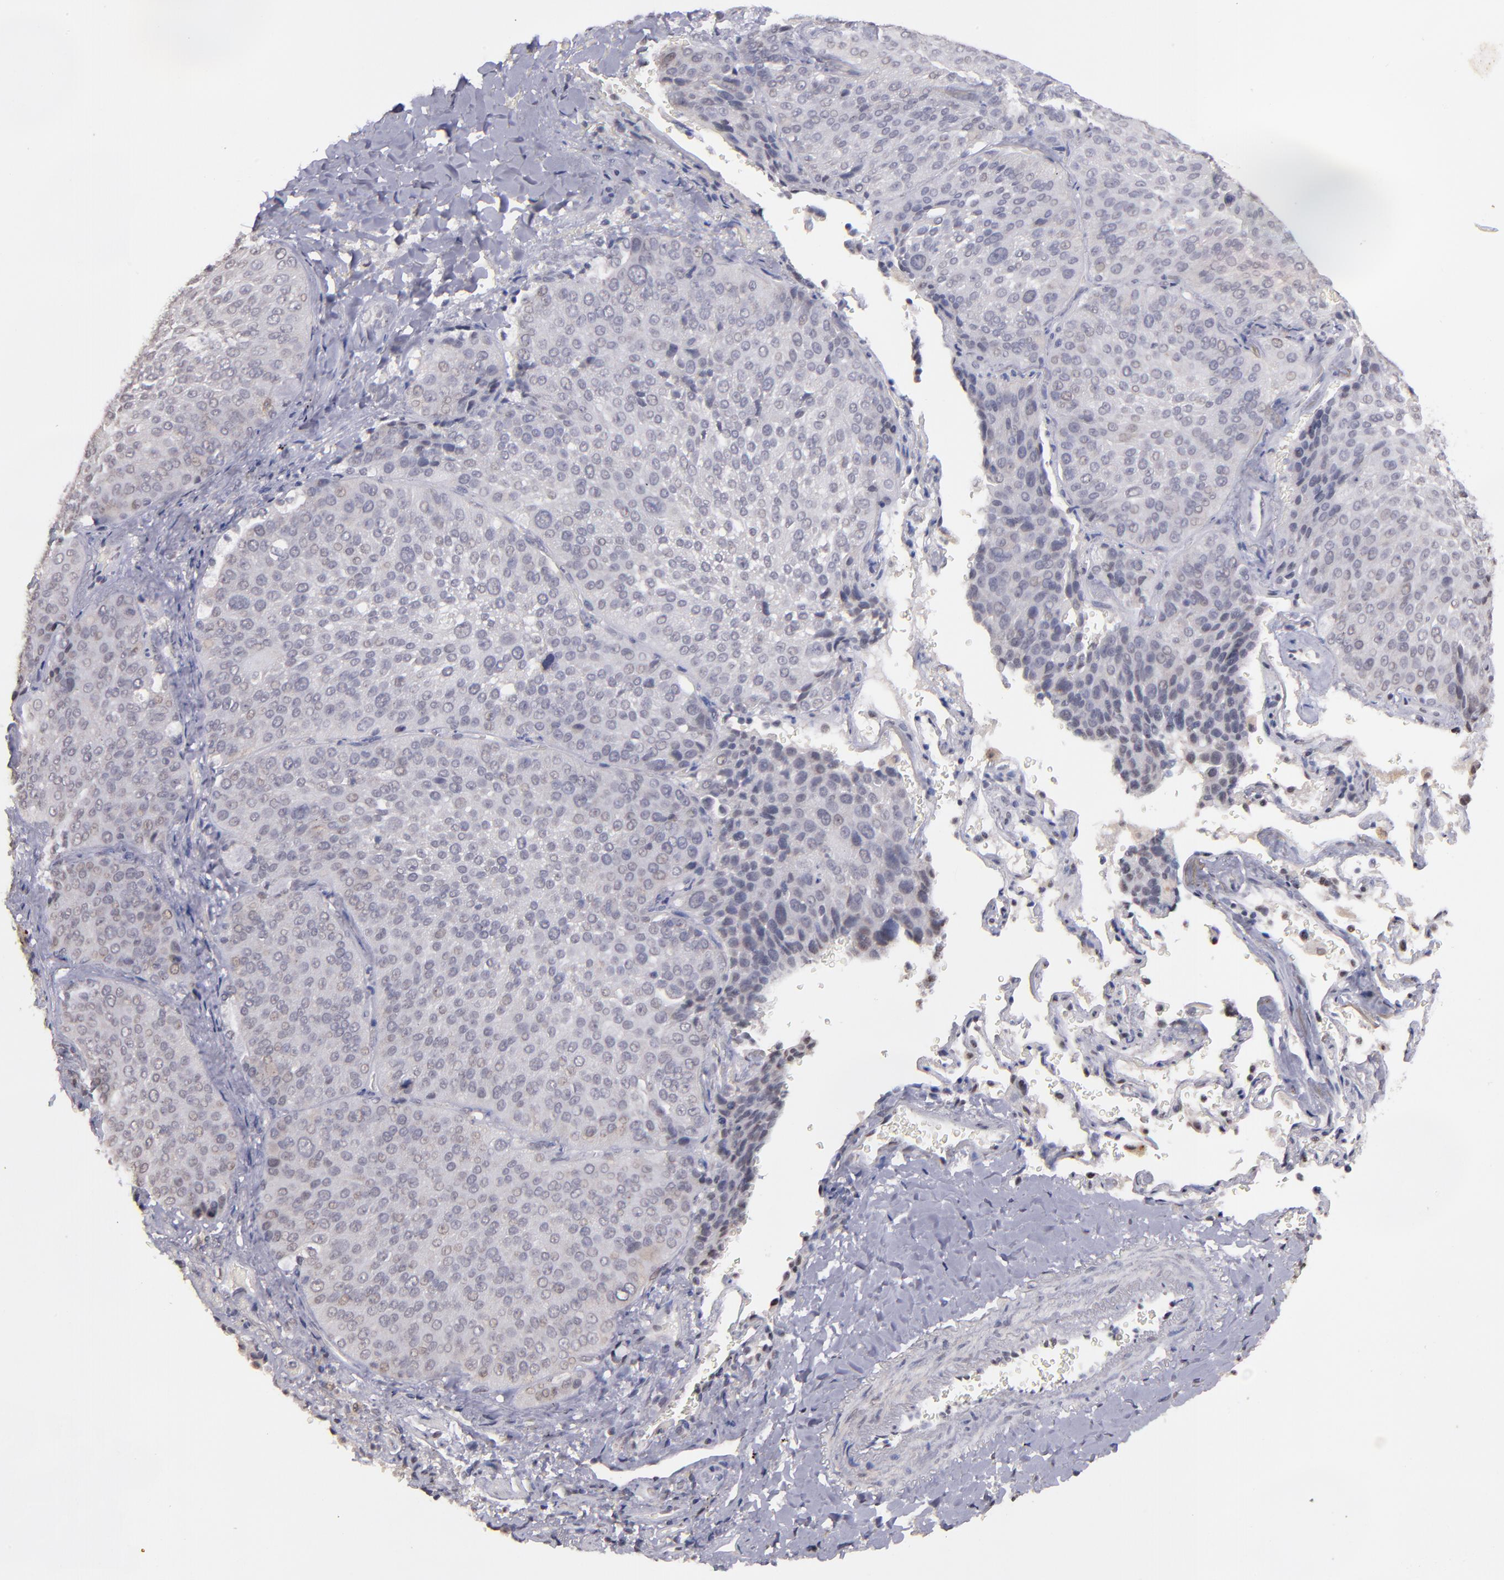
{"staining": {"intensity": "weak", "quantity": "<25%", "location": "nuclear"}, "tissue": "lung cancer", "cell_type": "Tumor cells", "image_type": "cancer", "snomed": [{"axis": "morphology", "description": "Squamous cell carcinoma, NOS"}, {"axis": "topography", "description": "Lung"}], "caption": "The immunohistochemistry (IHC) photomicrograph has no significant expression in tumor cells of lung cancer (squamous cell carcinoma) tissue.", "gene": "NRXN3", "patient": {"sex": "male", "age": 54}}